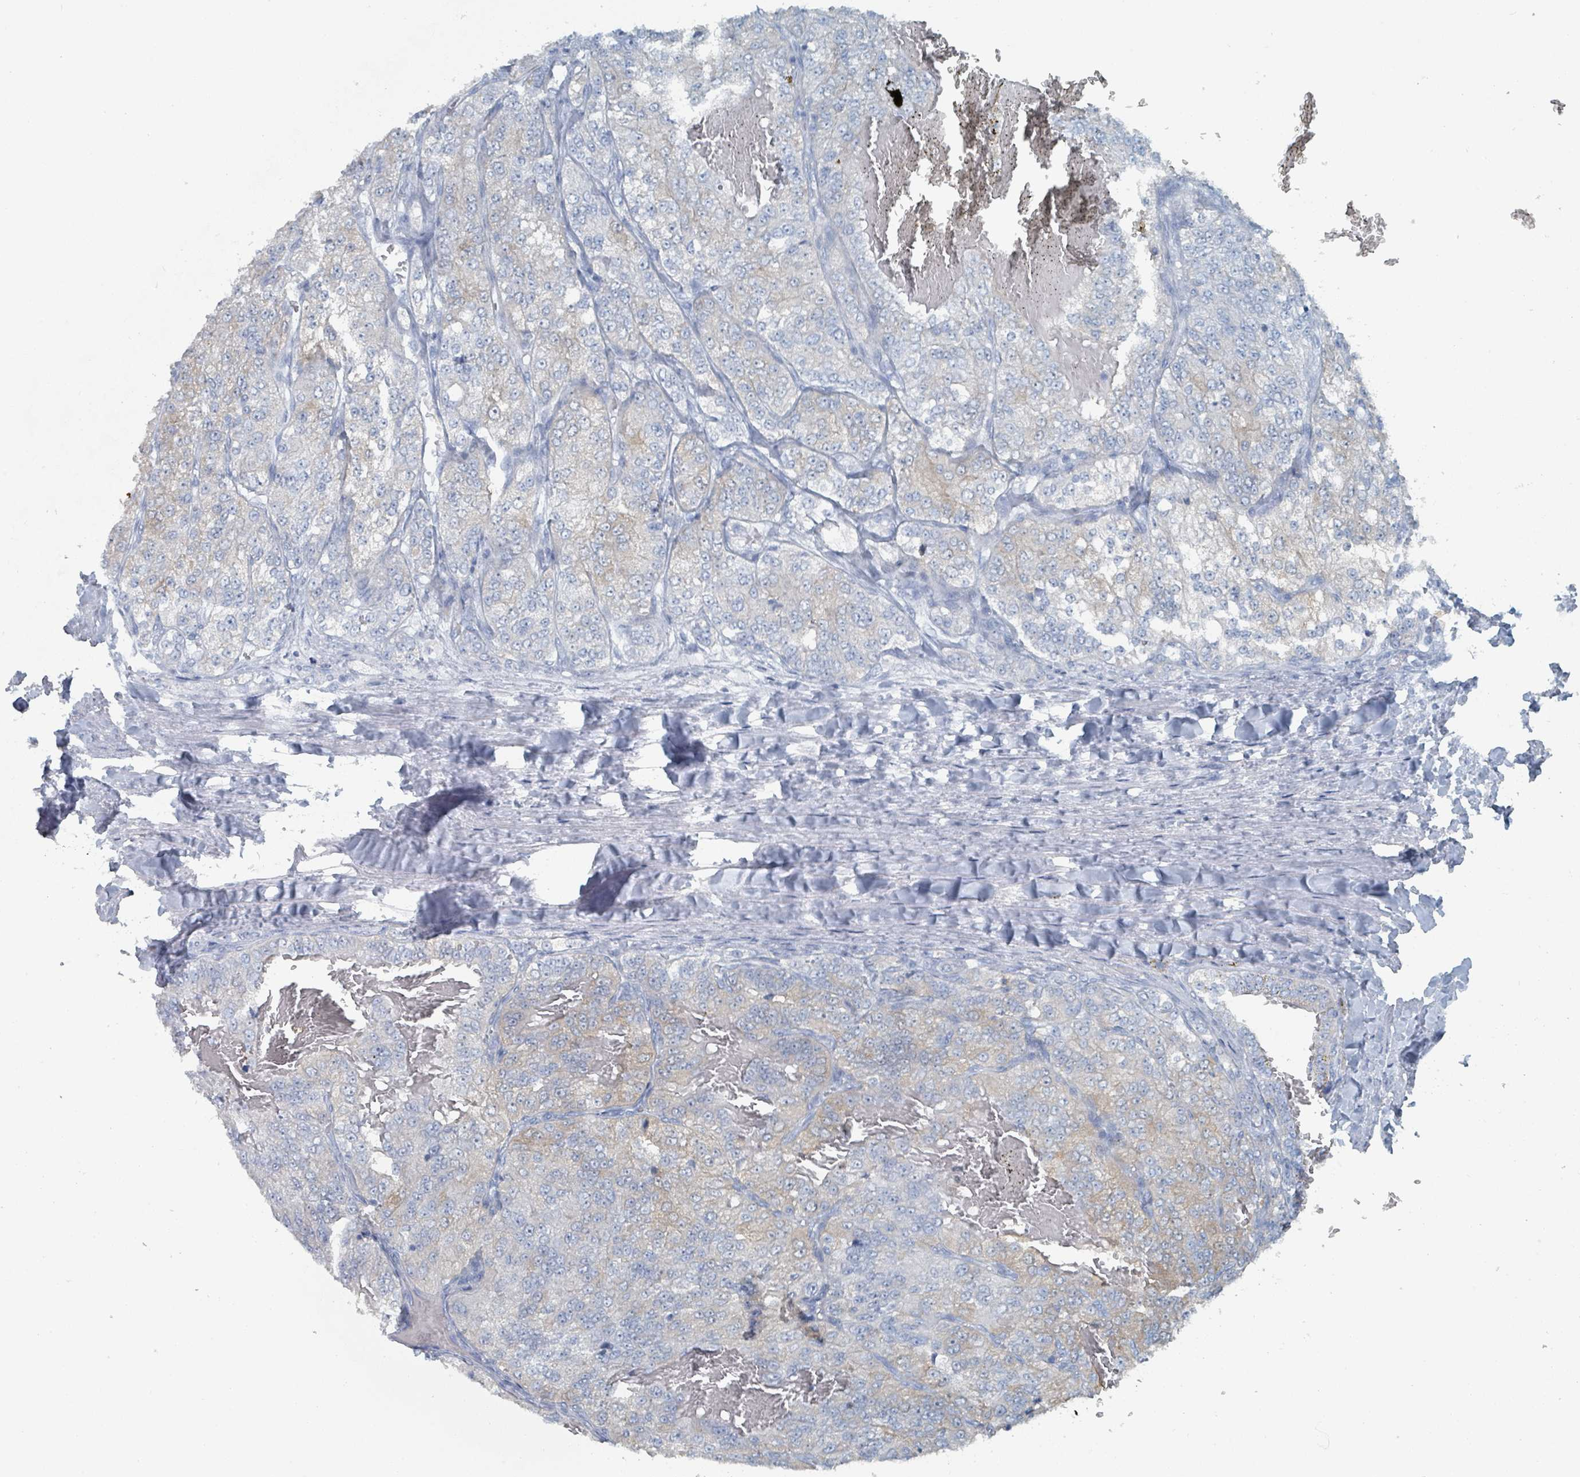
{"staining": {"intensity": "moderate", "quantity": "25%-75%", "location": "cytoplasmic/membranous"}, "tissue": "renal cancer", "cell_type": "Tumor cells", "image_type": "cancer", "snomed": [{"axis": "morphology", "description": "Adenocarcinoma, NOS"}, {"axis": "topography", "description": "Kidney"}], "caption": "Brown immunohistochemical staining in human renal adenocarcinoma exhibits moderate cytoplasmic/membranous positivity in approximately 25%-75% of tumor cells. Using DAB (brown) and hematoxylin (blue) stains, captured at high magnification using brightfield microscopy.", "gene": "GAMT", "patient": {"sex": "female", "age": 63}}